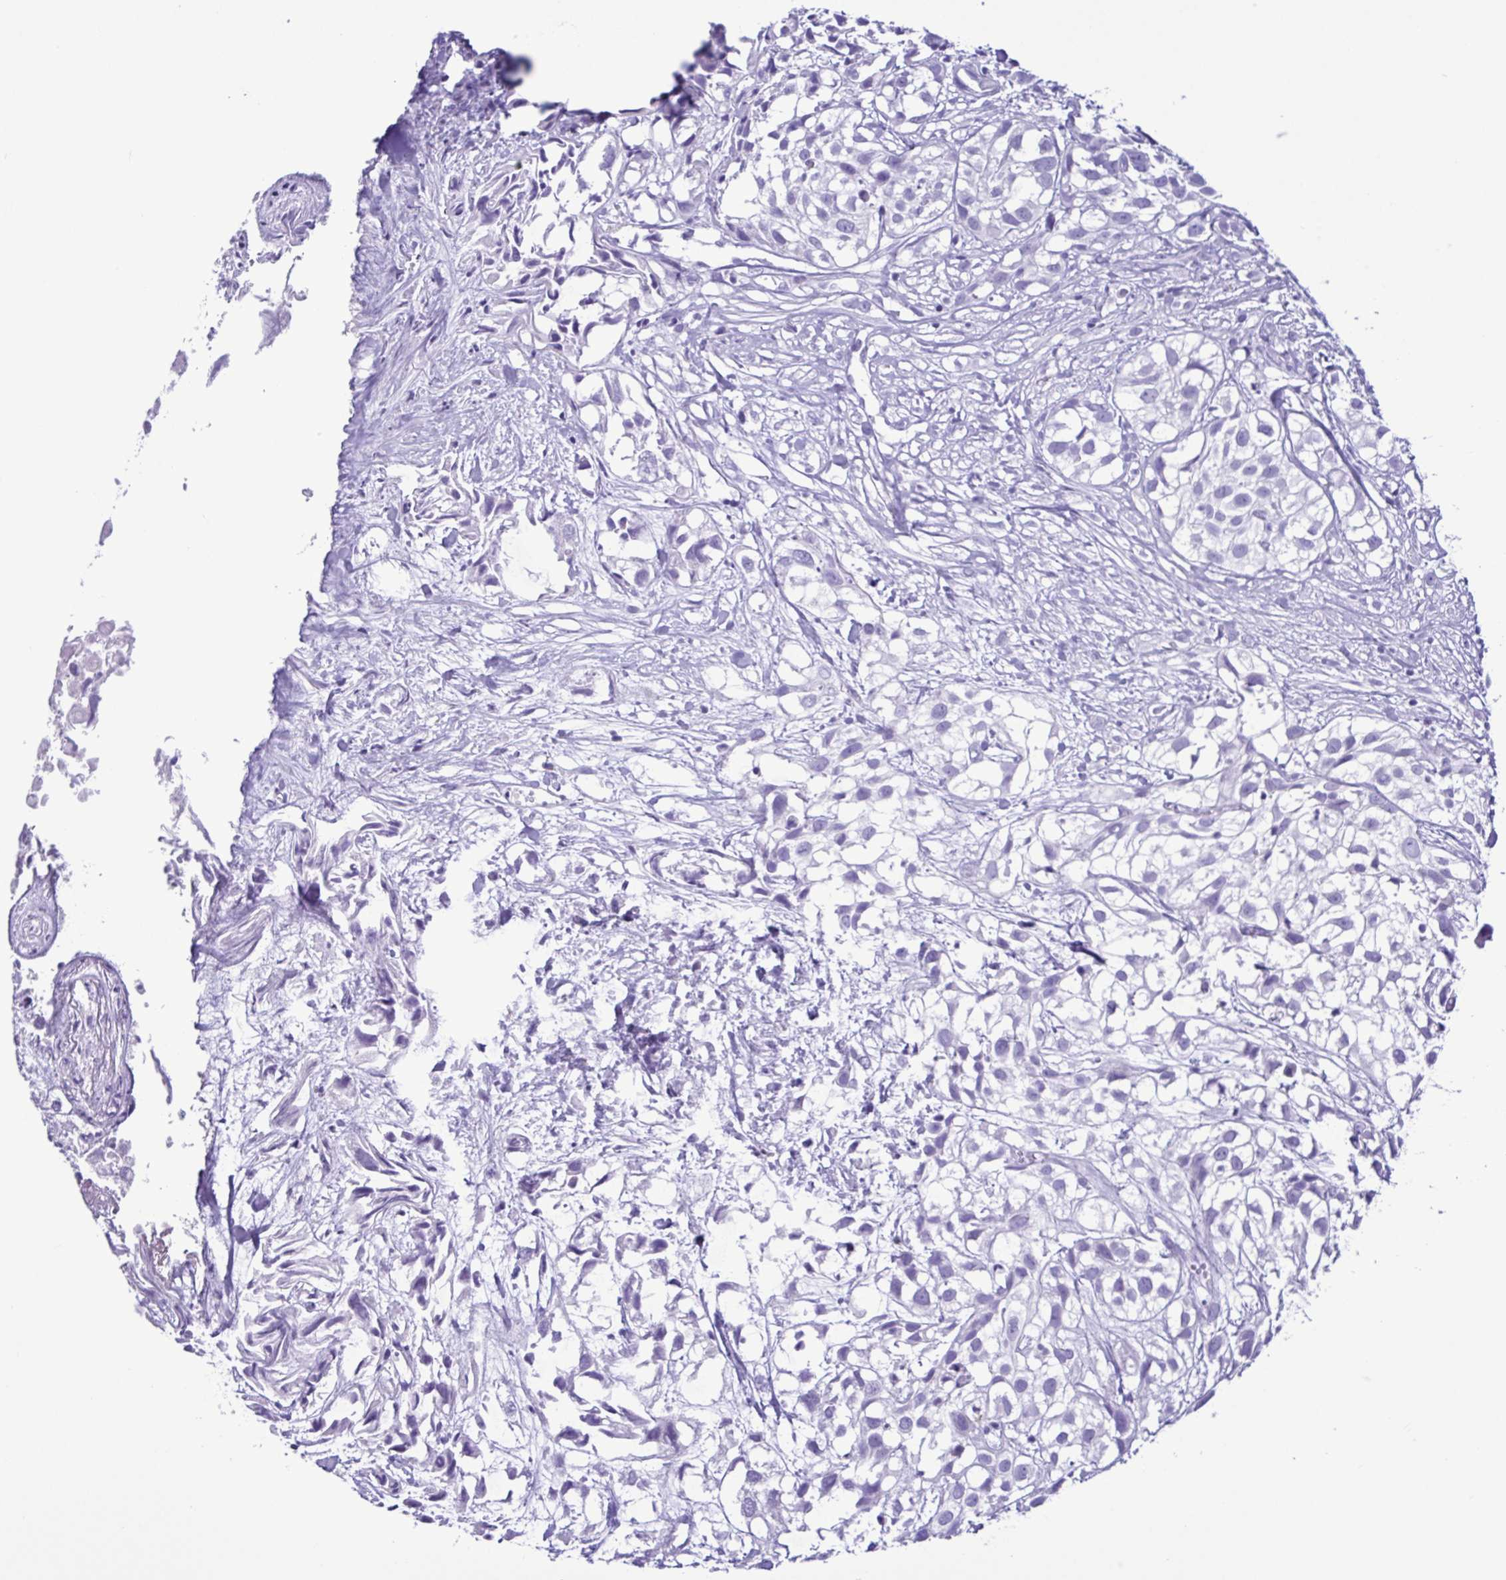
{"staining": {"intensity": "negative", "quantity": "none", "location": "none"}, "tissue": "urothelial cancer", "cell_type": "Tumor cells", "image_type": "cancer", "snomed": [{"axis": "morphology", "description": "Urothelial carcinoma, High grade"}, {"axis": "topography", "description": "Urinary bladder"}], "caption": "High power microscopy image of an immunohistochemistry (IHC) histopathology image of urothelial carcinoma (high-grade), revealing no significant staining in tumor cells.", "gene": "SPATA16", "patient": {"sex": "male", "age": 56}}